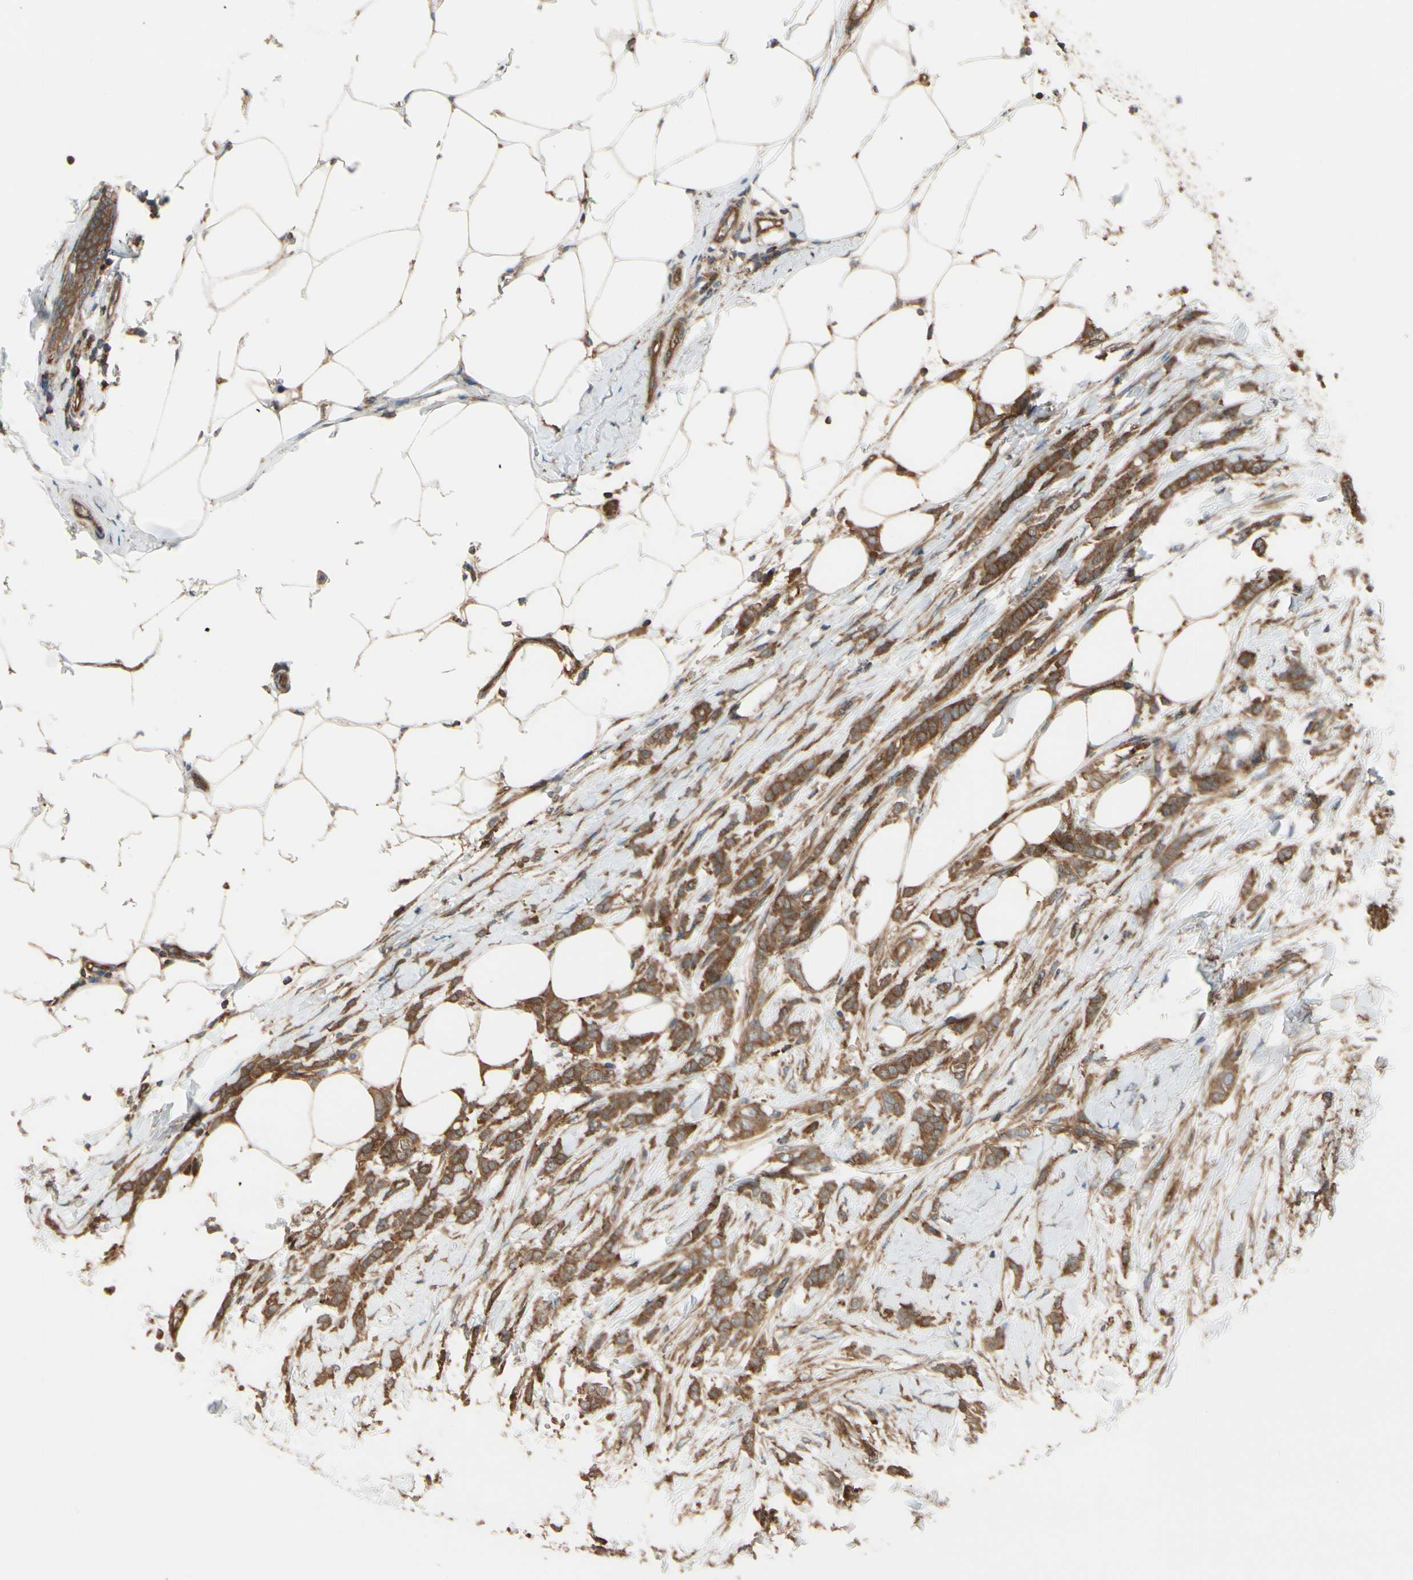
{"staining": {"intensity": "moderate", "quantity": "25%-75%", "location": "cytoplasmic/membranous"}, "tissue": "breast cancer", "cell_type": "Tumor cells", "image_type": "cancer", "snomed": [{"axis": "morphology", "description": "Lobular carcinoma, in situ"}, {"axis": "morphology", "description": "Lobular carcinoma"}, {"axis": "topography", "description": "Breast"}], "caption": "Immunohistochemistry (IHC) micrograph of neoplastic tissue: breast lobular carcinoma stained using IHC demonstrates medium levels of moderate protein expression localized specifically in the cytoplasmic/membranous of tumor cells, appearing as a cytoplasmic/membranous brown color.", "gene": "EPS15", "patient": {"sex": "female", "age": 41}}